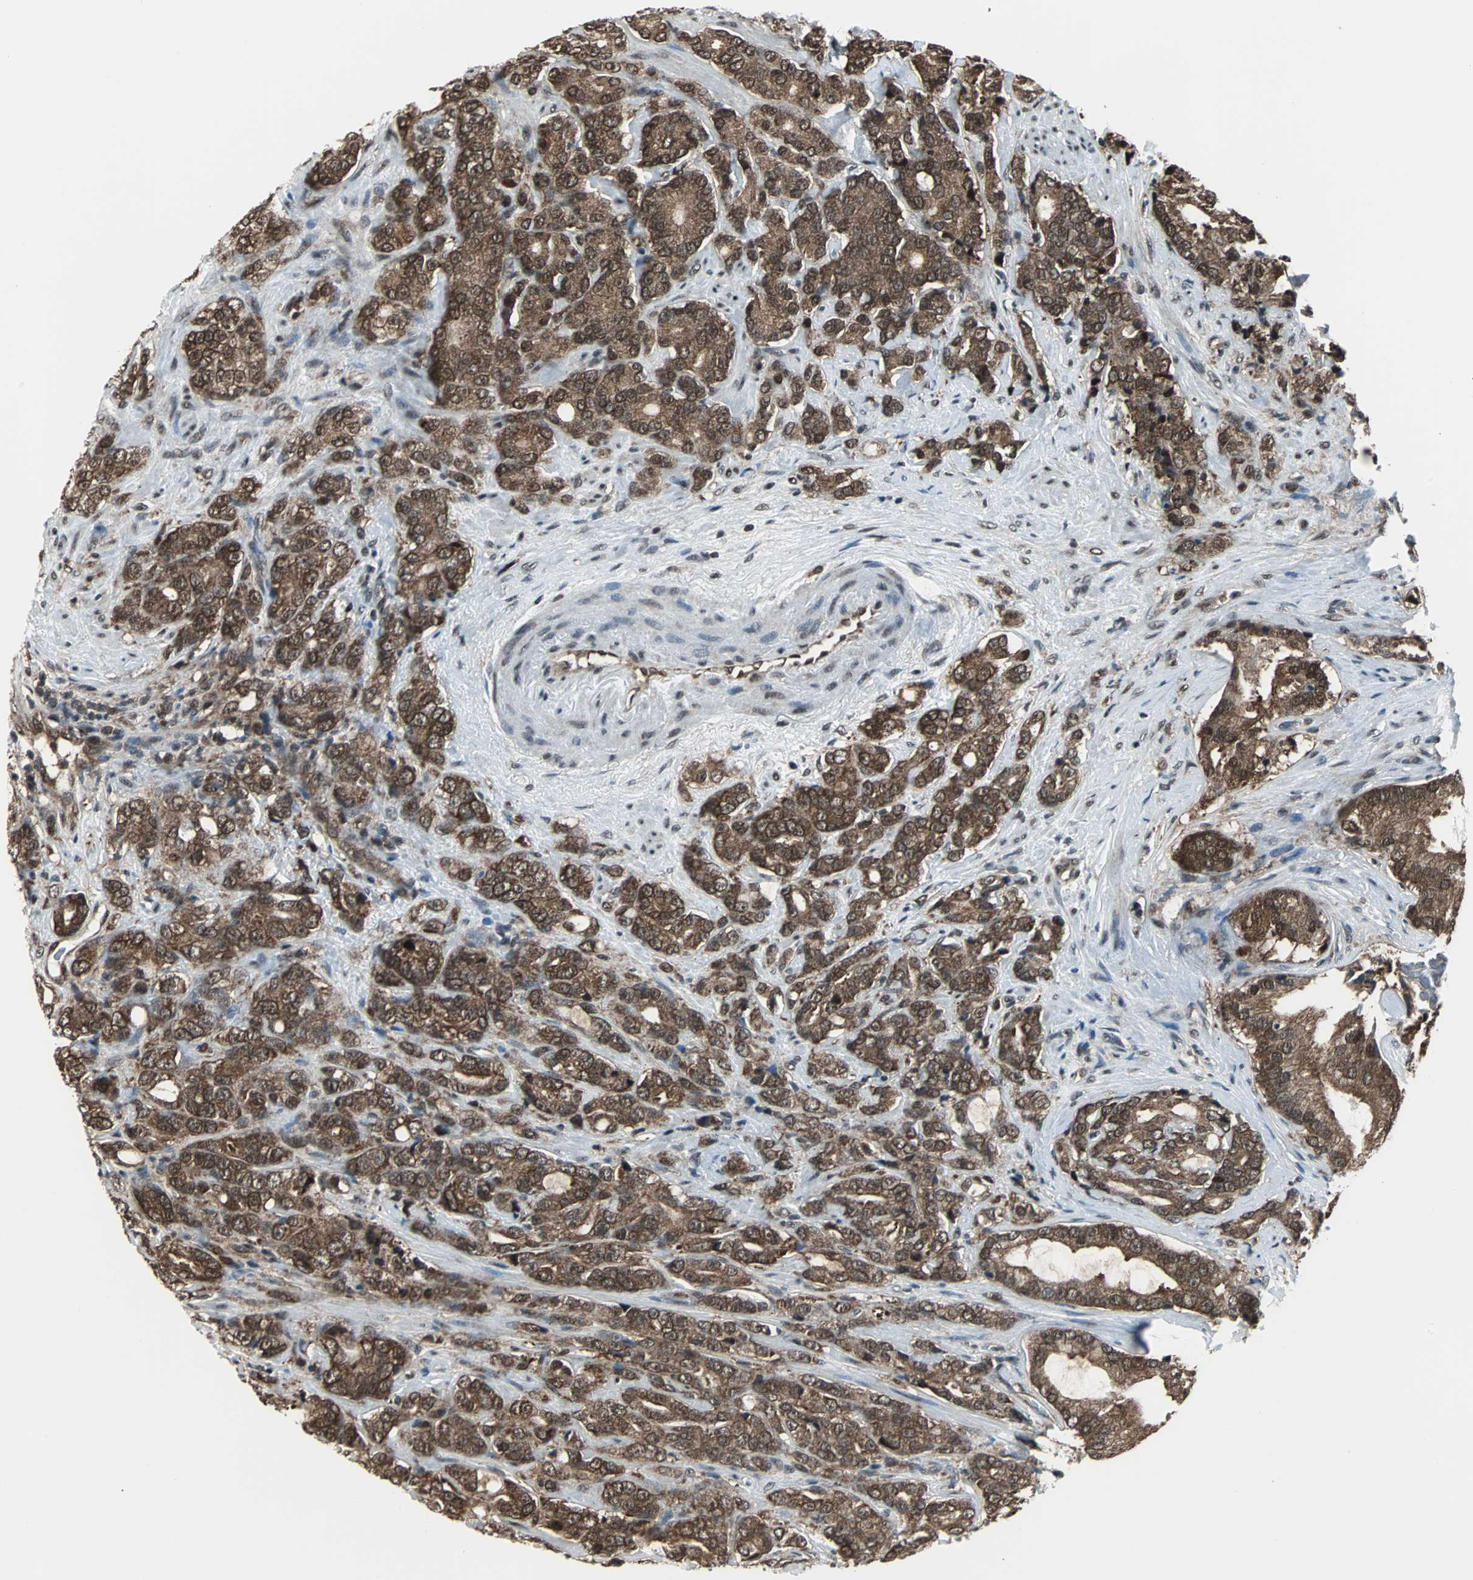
{"staining": {"intensity": "strong", "quantity": ">75%", "location": "cytoplasmic/membranous,nuclear"}, "tissue": "prostate cancer", "cell_type": "Tumor cells", "image_type": "cancer", "snomed": [{"axis": "morphology", "description": "Adenocarcinoma, Low grade"}, {"axis": "topography", "description": "Prostate"}], "caption": "Protein analysis of prostate cancer tissue exhibits strong cytoplasmic/membranous and nuclear staining in approximately >75% of tumor cells.", "gene": "VCP", "patient": {"sex": "male", "age": 58}}